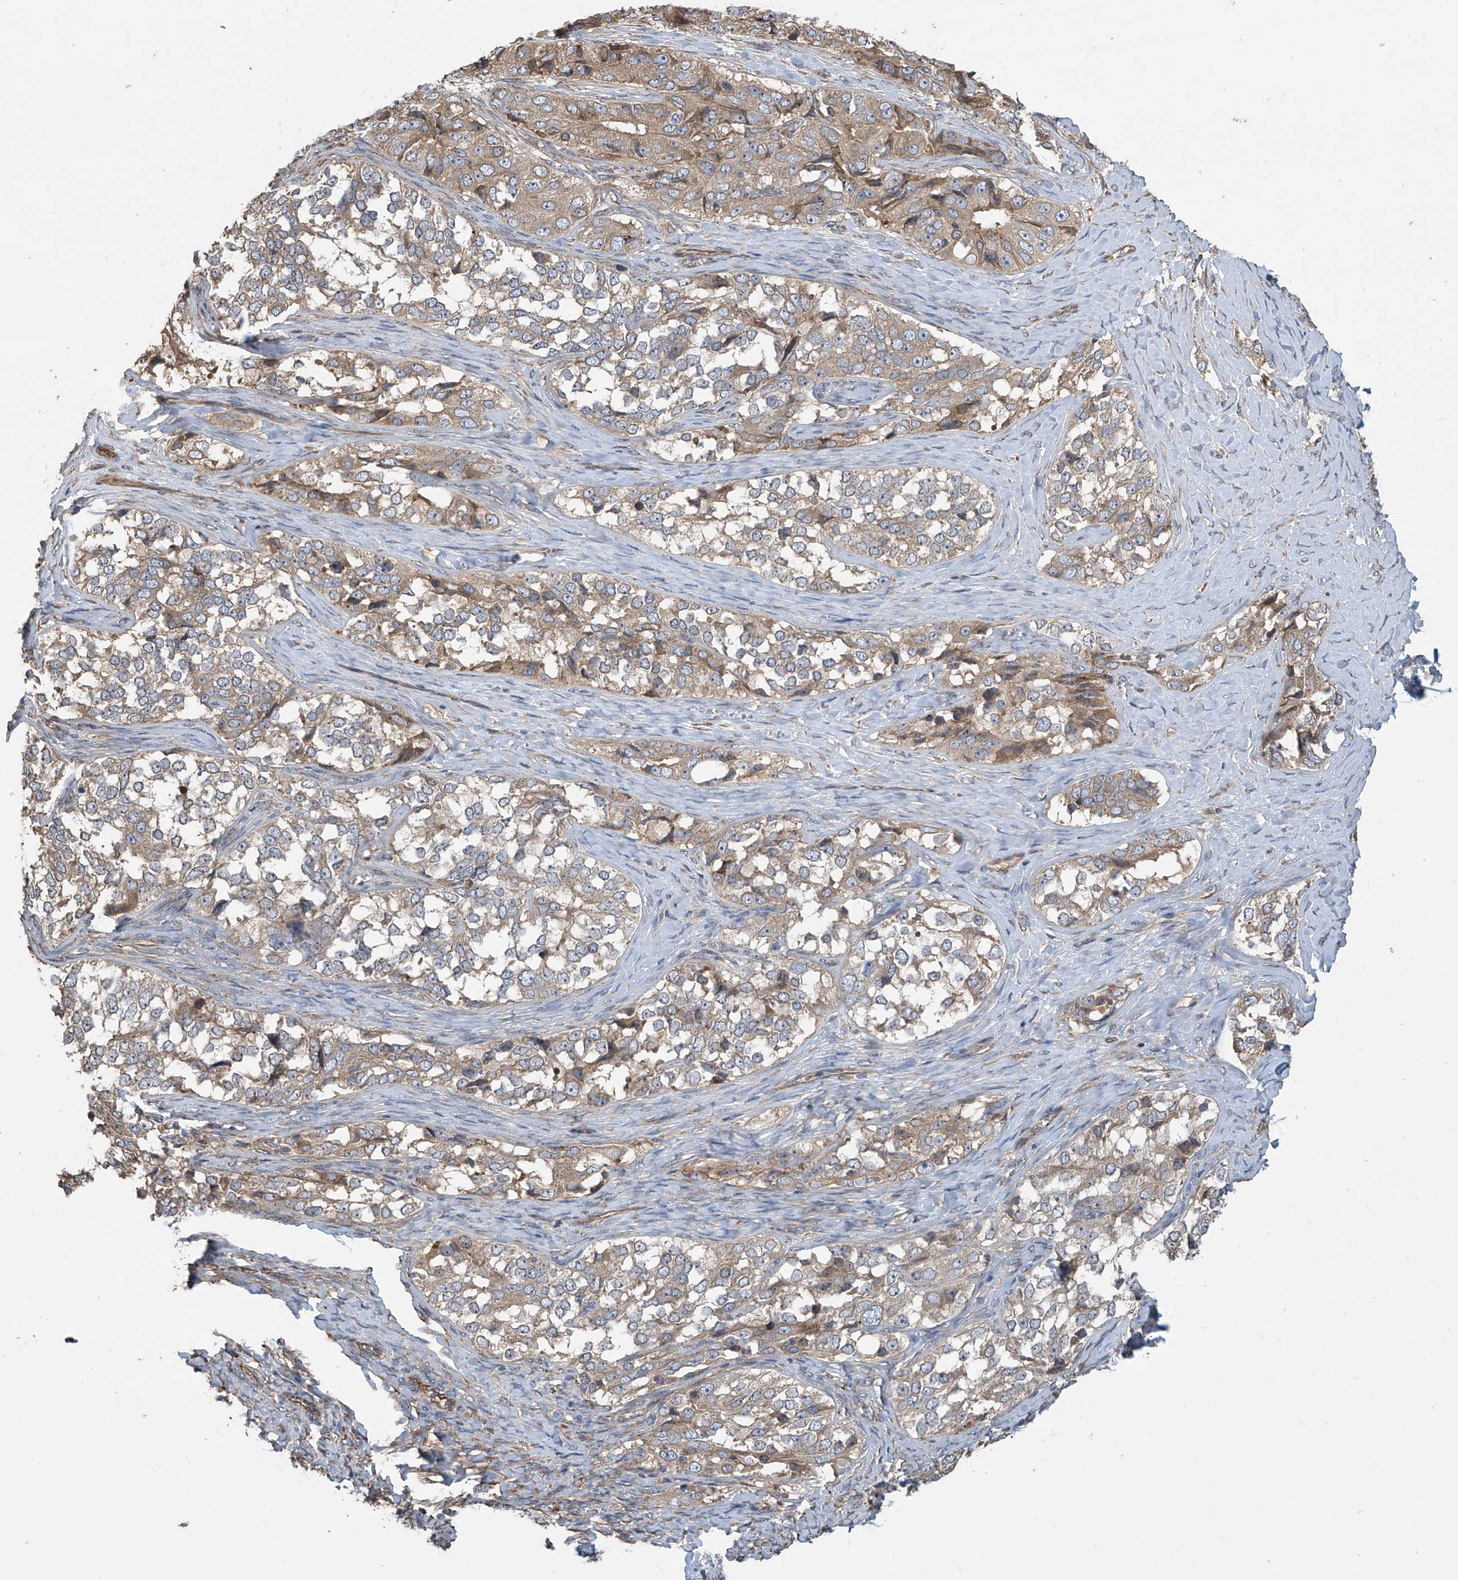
{"staining": {"intensity": "weak", "quantity": ">75%", "location": "cytoplasmic/membranous"}, "tissue": "ovarian cancer", "cell_type": "Tumor cells", "image_type": "cancer", "snomed": [{"axis": "morphology", "description": "Carcinoma, endometroid"}, {"axis": "topography", "description": "Ovary"}], "caption": "A high-resolution image shows immunohistochemistry (IHC) staining of ovarian endometroid carcinoma, which reveals weak cytoplasmic/membranous expression in about >75% of tumor cells.", "gene": "PHACTR4", "patient": {"sex": "female", "age": 51}}